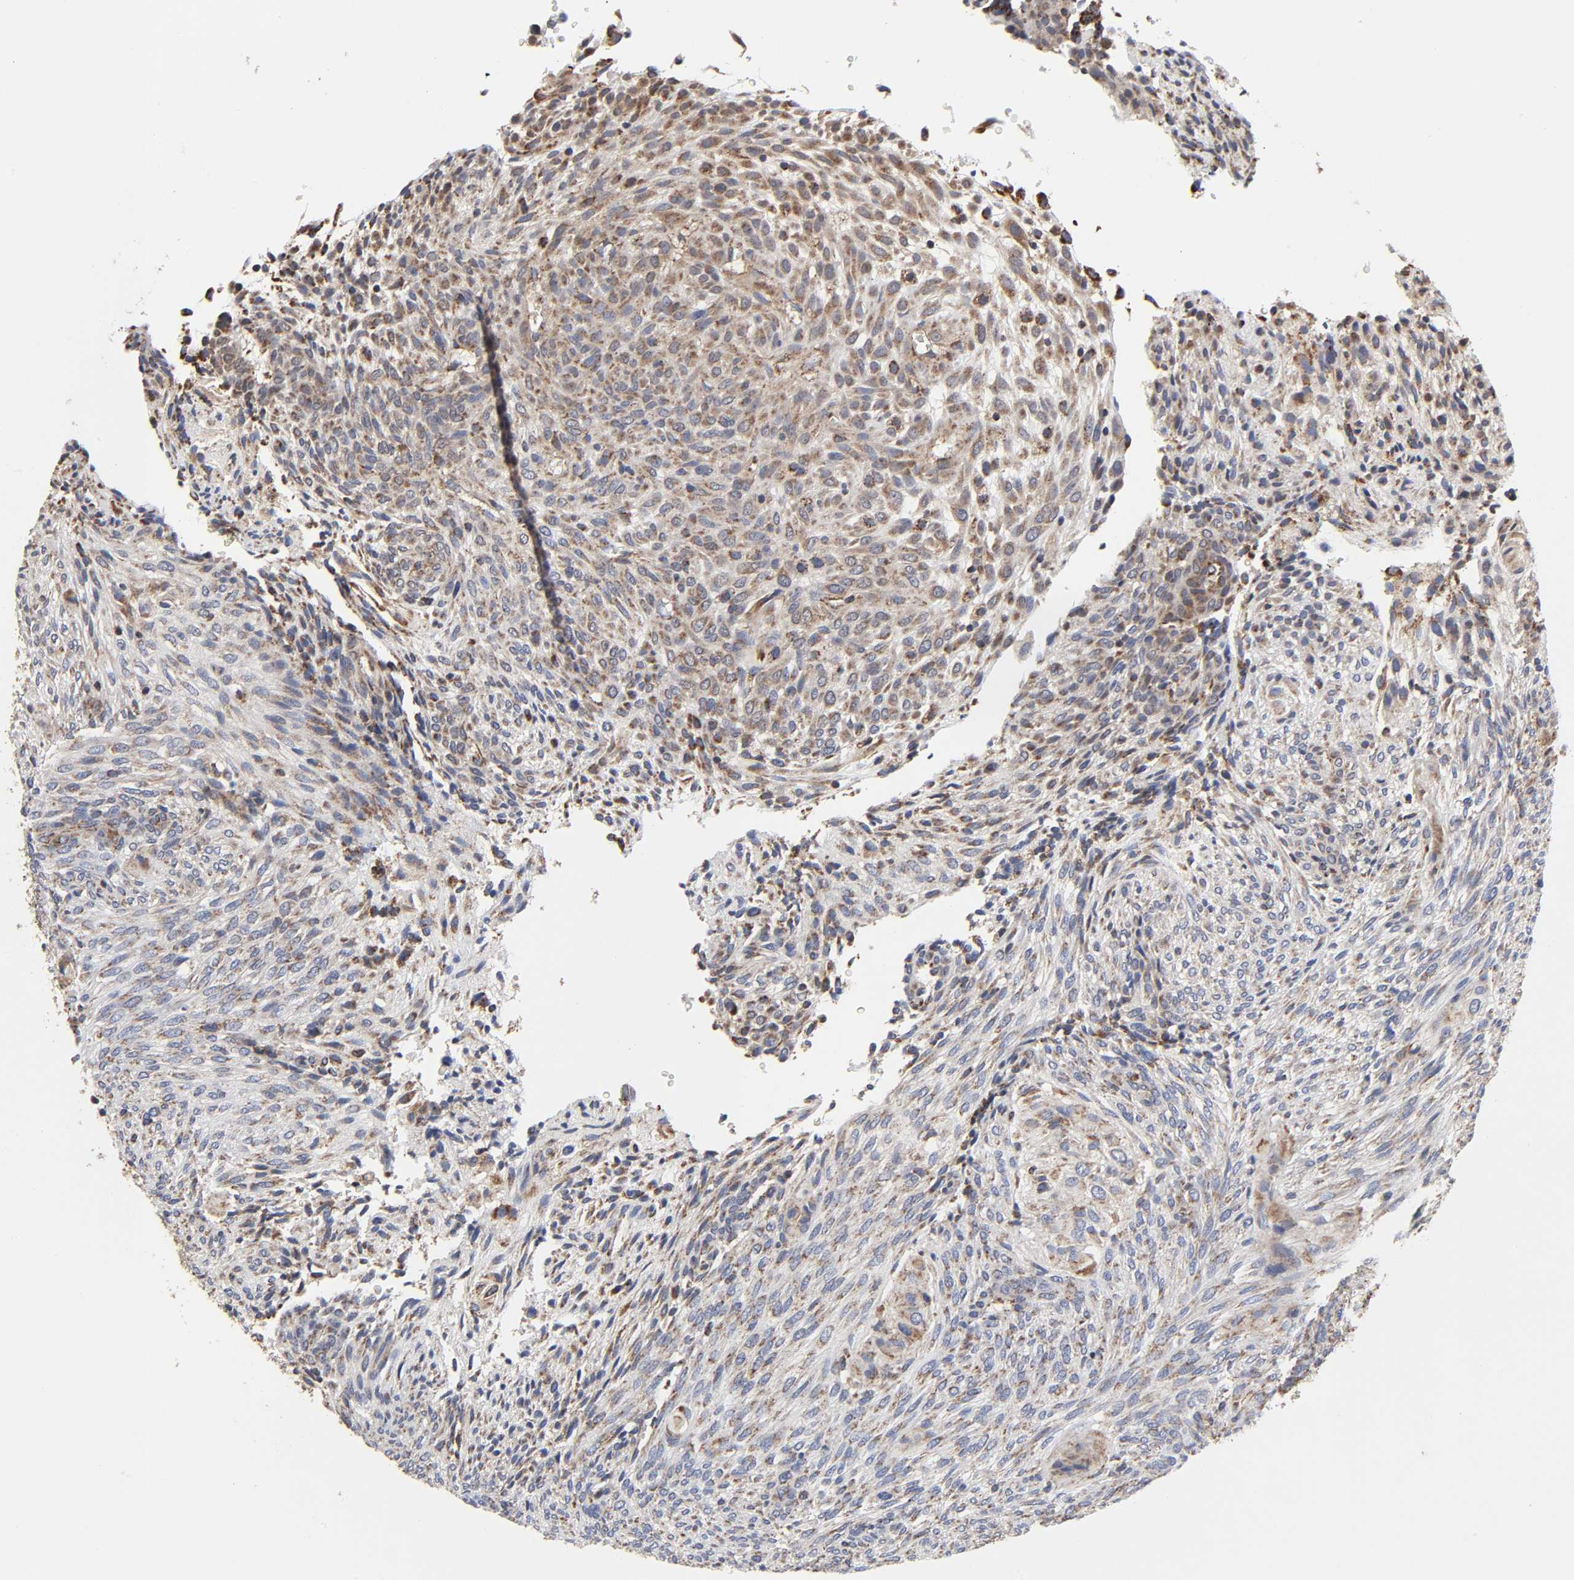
{"staining": {"intensity": "moderate", "quantity": ">75%", "location": "cytoplasmic/membranous"}, "tissue": "glioma", "cell_type": "Tumor cells", "image_type": "cancer", "snomed": [{"axis": "morphology", "description": "Glioma, malignant, High grade"}, {"axis": "topography", "description": "Cerebral cortex"}], "caption": "An image showing moderate cytoplasmic/membranous positivity in about >75% of tumor cells in glioma, as visualized by brown immunohistochemical staining.", "gene": "COX6B1", "patient": {"sex": "female", "age": 55}}